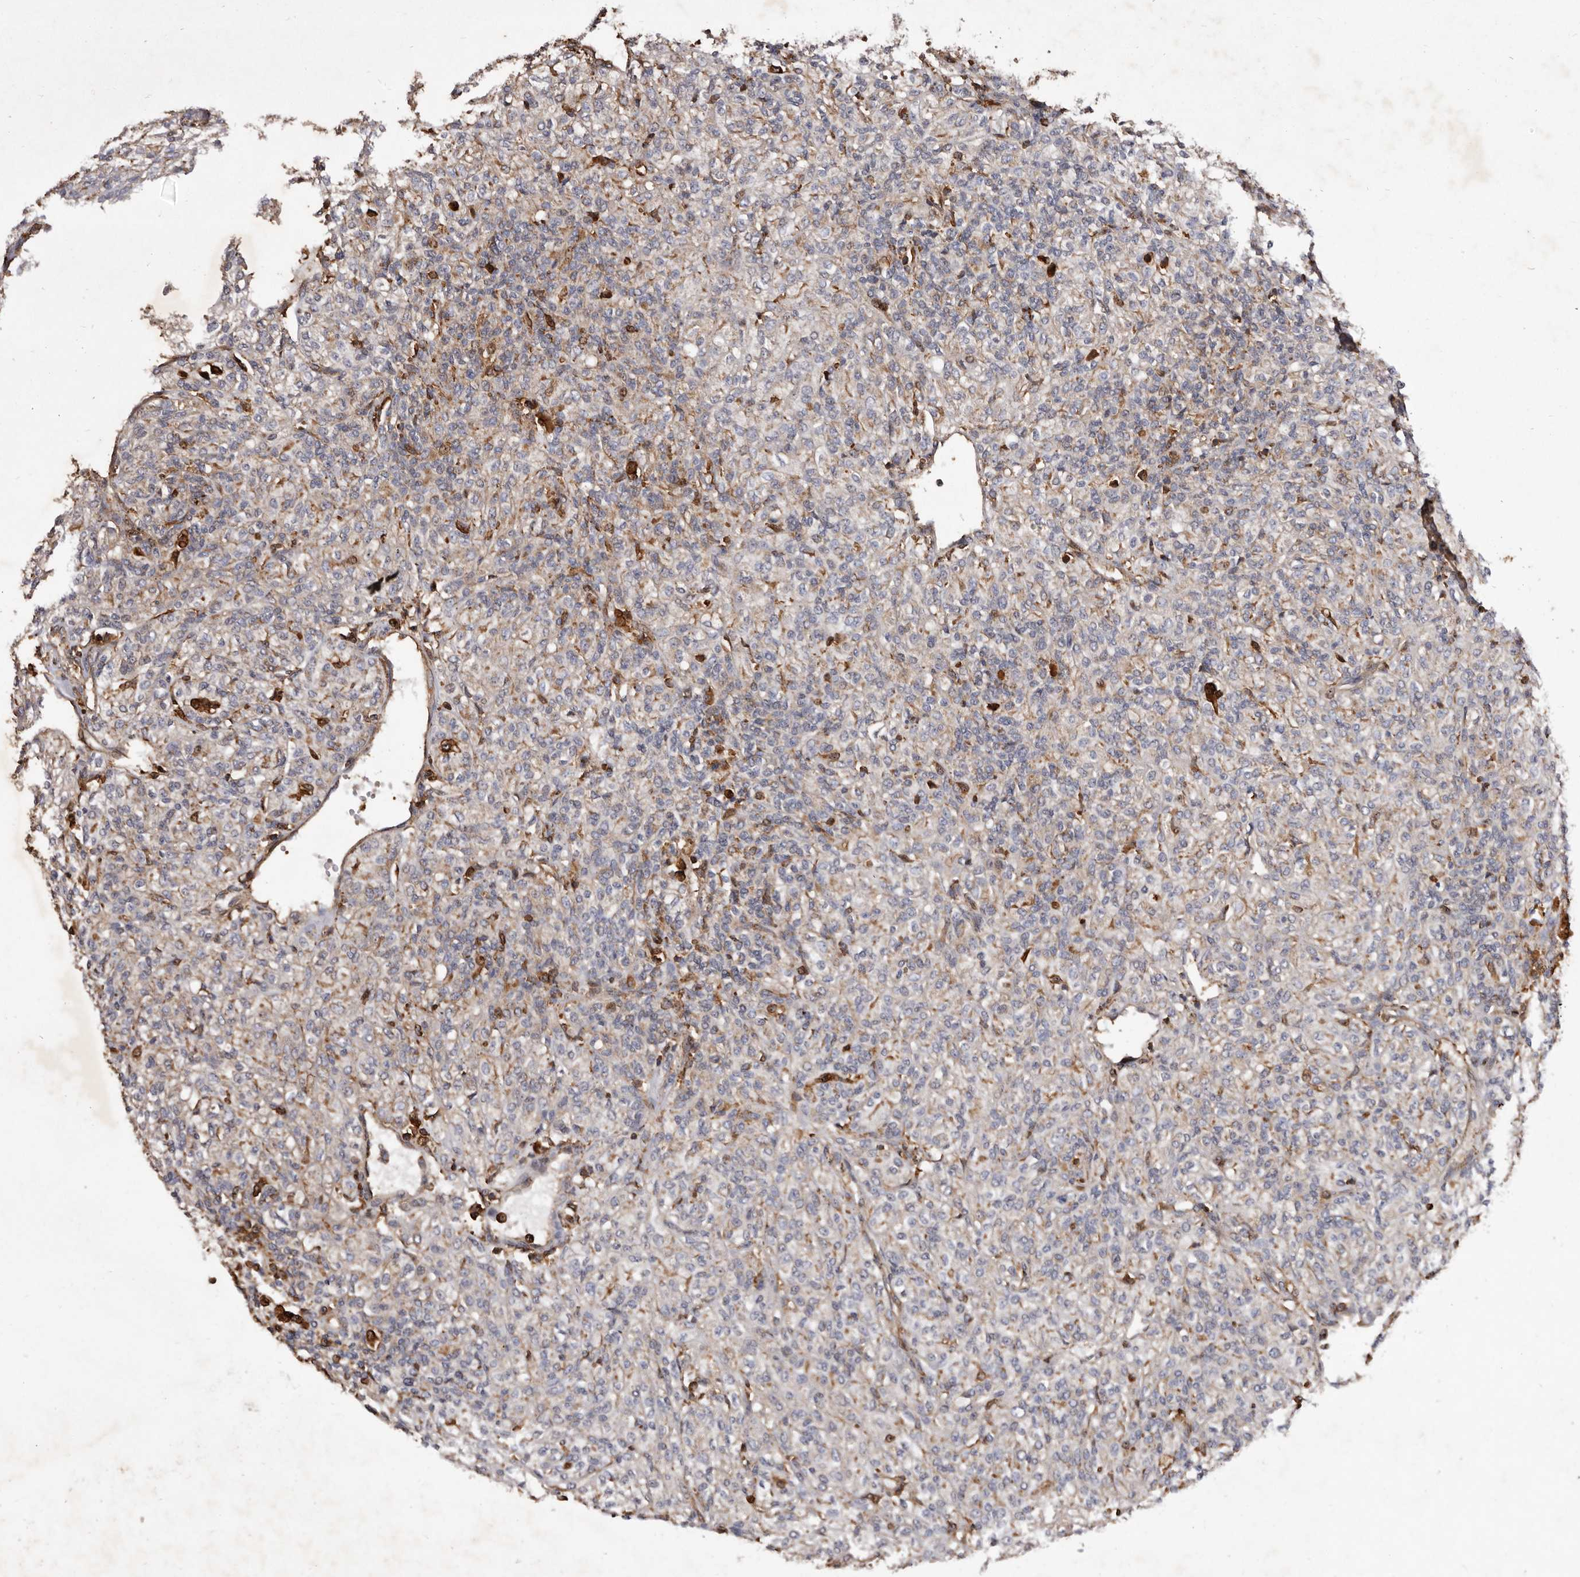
{"staining": {"intensity": "weak", "quantity": "<25%", "location": "cytoplasmic/membranous"}, "tissue": "renal cancer", "cell_type": "Tumor cells", "image_type": "cancer", "snomed": [{"axis": "morphology", "description": "Adenocarcinoma, NOS"}, {"axis": "topography", "description": "Kidney"}], "caption": "Renal cancer (adenocarcinoma) was stained to show a protein in brown. There is no significant staining in tumor cells.", "gene": "COQ8B", "patient": {"sex": "male", "age": 77}}